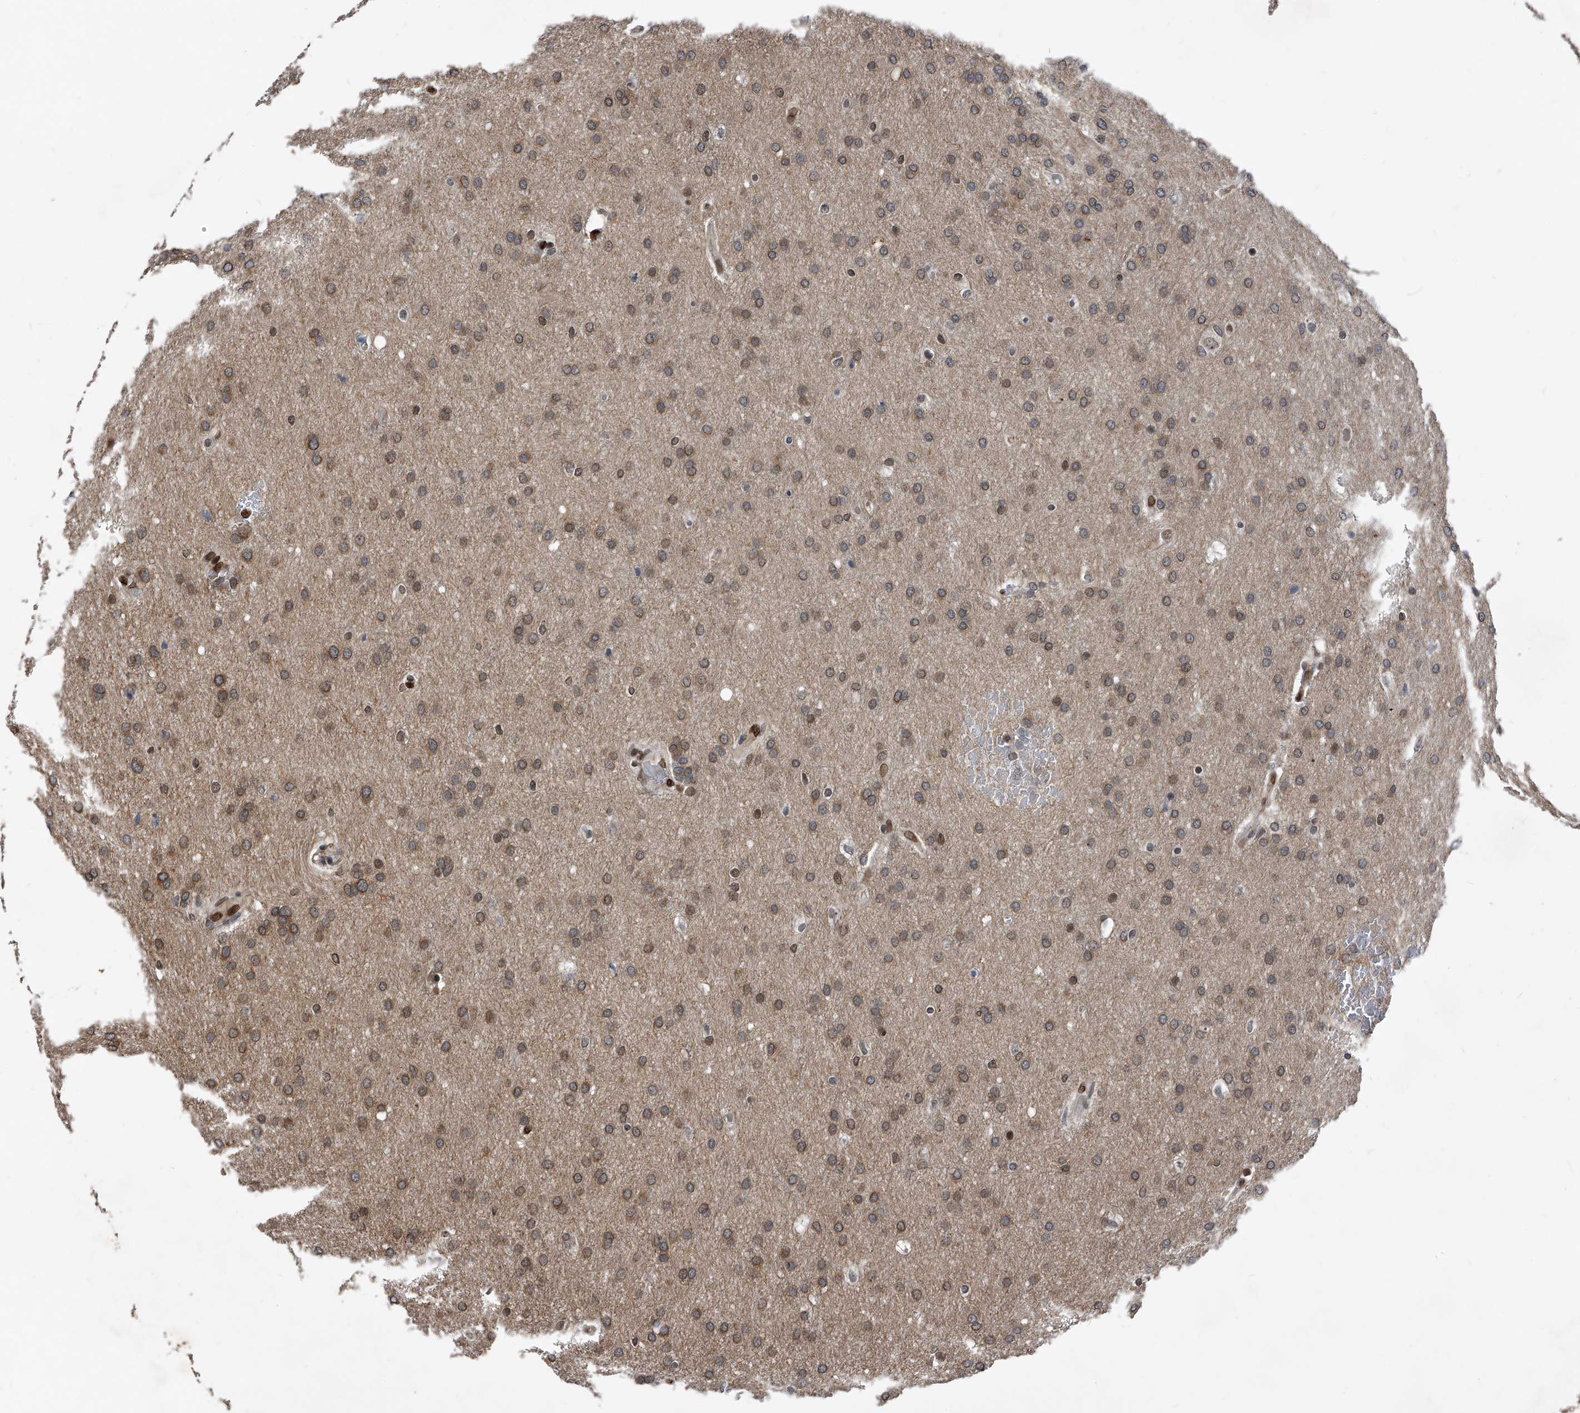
{"staining": {"intensity": "moderate", "quantity": ">75%", "location": "cytoplasmic/membranous,nuclear"}, "tissue": "glioma", "cell_type": "Tumor cells", "image_type": "cancer", "snomed": [{"axis": "morphology", "description": "Glioma, malignant, Low grade"}, {"axis": "topography", "description": "Brain"}], "caption": "This photomicrograph demonstrates immunohistochemistry staining of human glioma, with medium moderate cytoplasmic/membranous and nuclear expression in approximately >75% of tumor cells.", "gene": "PHF20", "patient": {"sex": "female", "age": 37}}